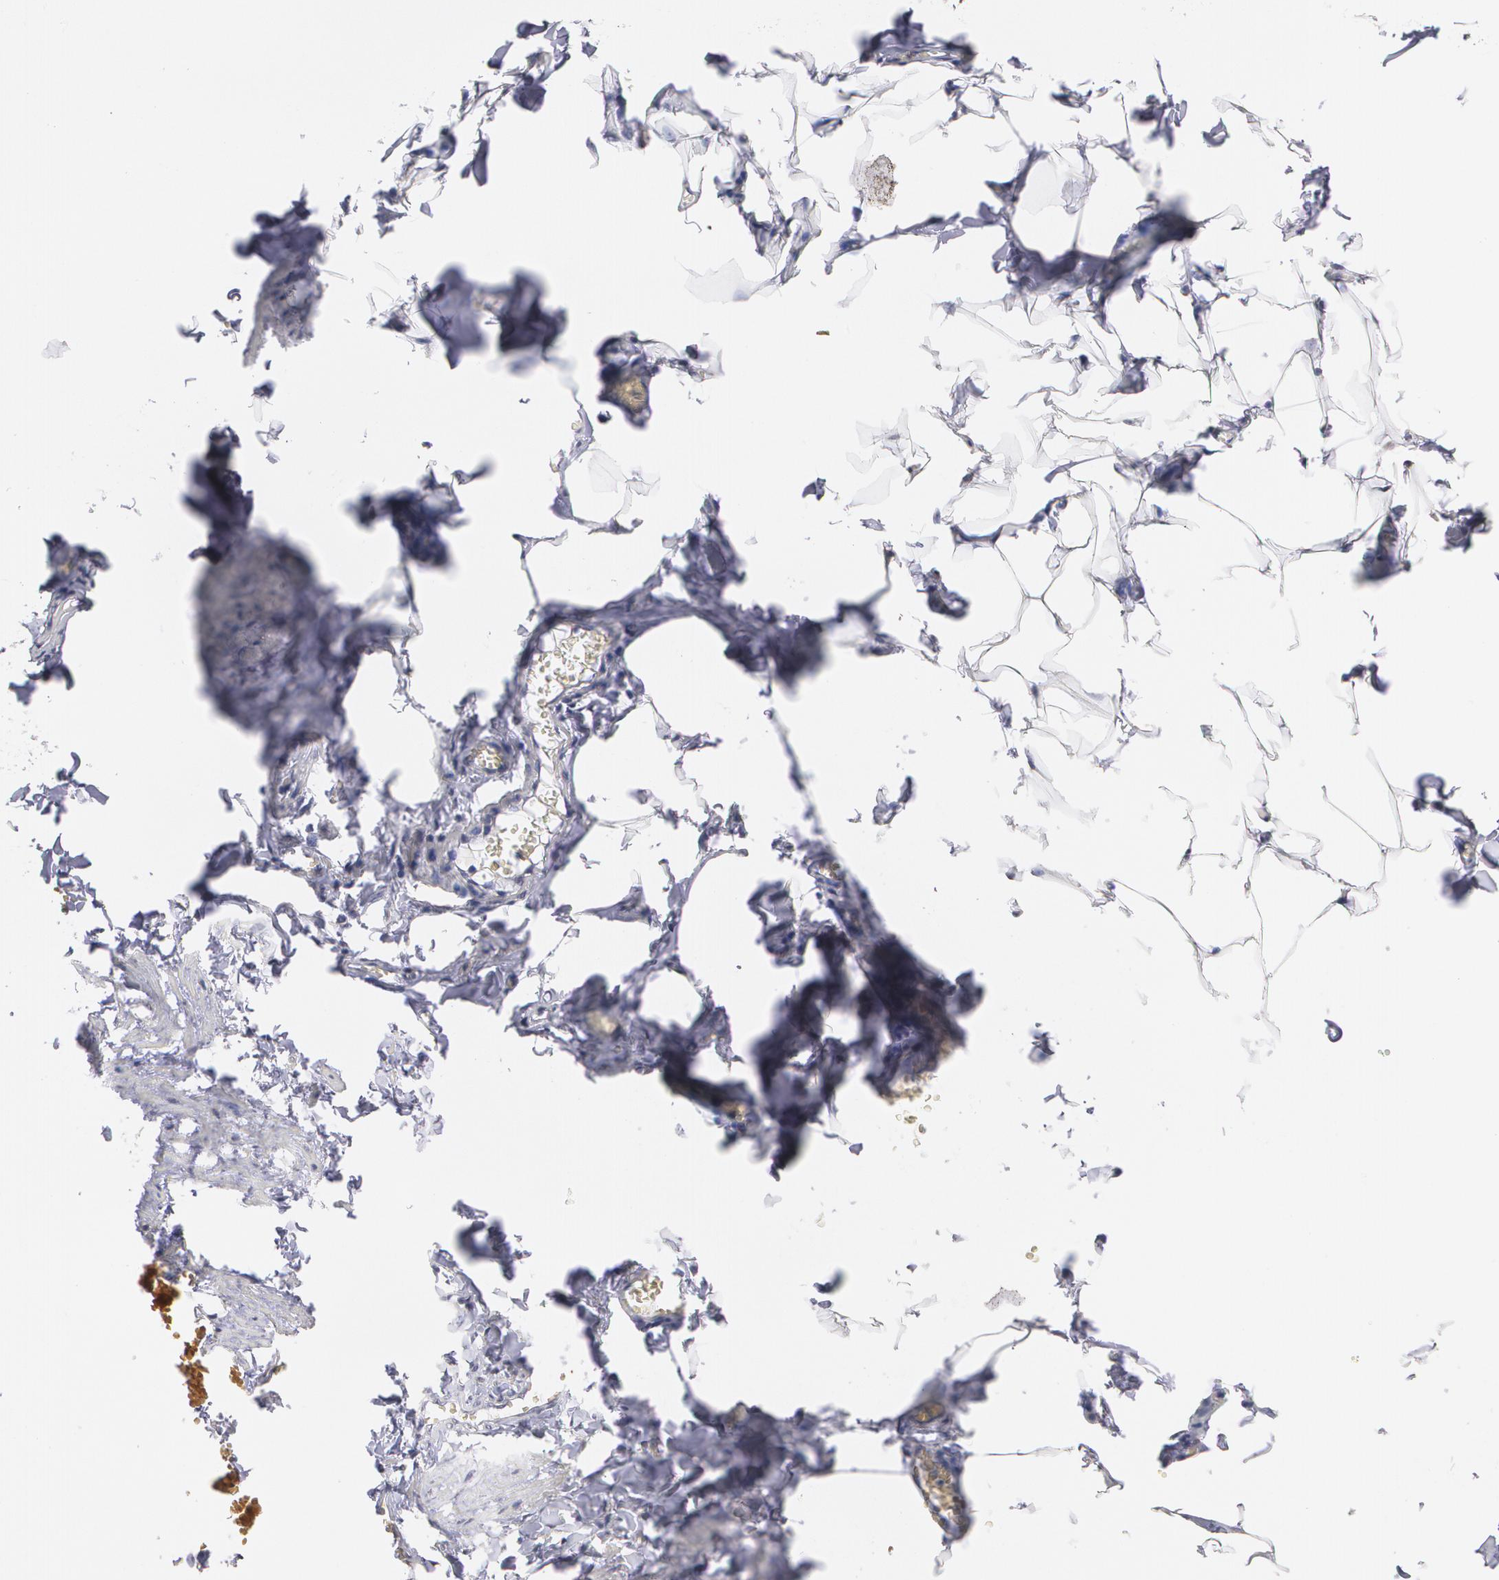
{"staining": {"intensity": "moderate", "quantity": ">75%", "location": "nuclear"}, "tissue": "adipose tissue", "cell_type": "Adipocytes", "image_type": "normal", "snomed": [{"axis": "morphology", "description": "Normal tissue, NOS"}, {"axis": "topography", "description": "Vascular tissue"}], "caption": "Immunohistochemical staining of unremarkable human adipose tissue demonstrates medium levels of moderate nuclear staining in about >75% of adipocytes.", "gene": "C6orf15", "patient": {"sex": "male", "age": 41}}